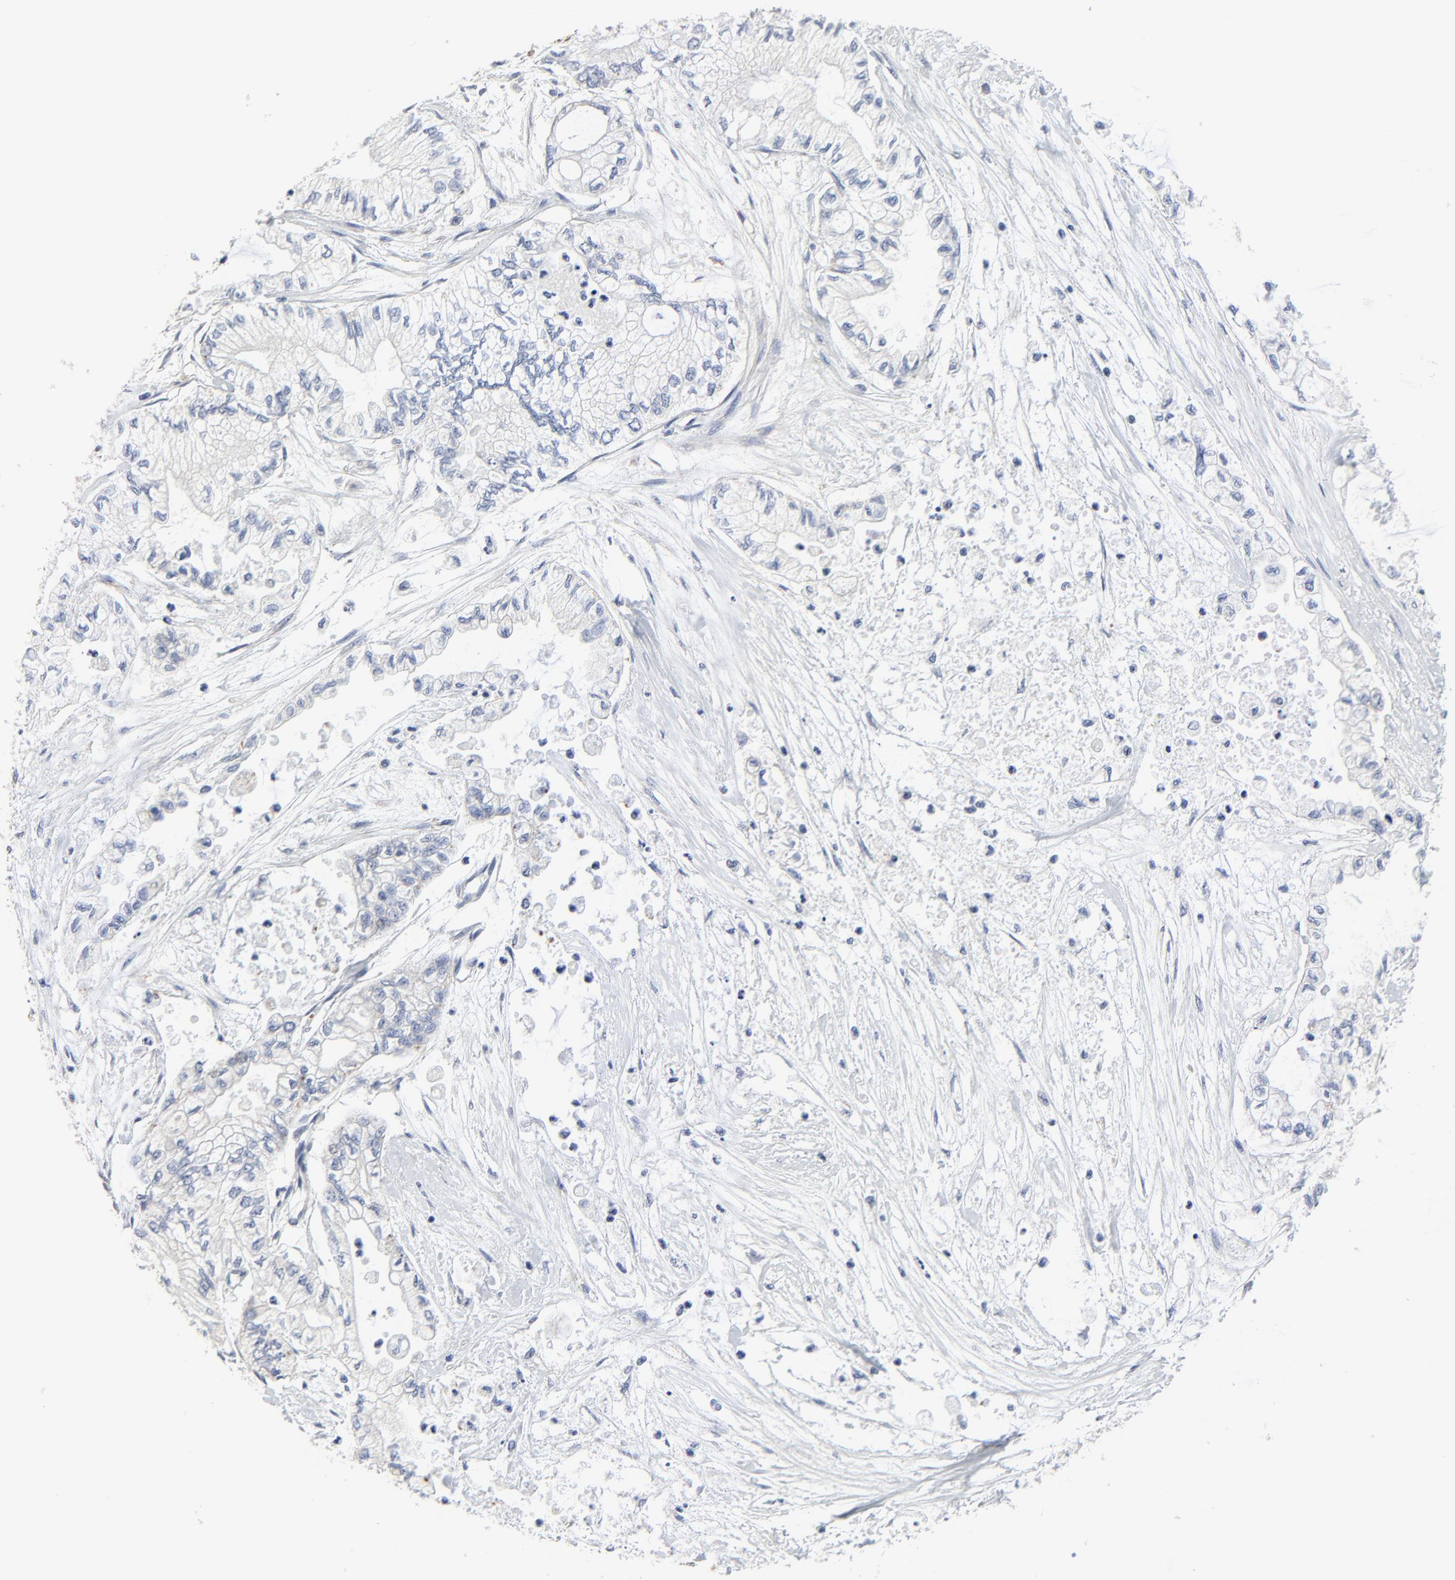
{"staining": {"intensity": "negative", "quantity": "none", "location": "none"}, "tissue": "pancreatic cancer", "cell_type": "Tumor cells", "image_type": "cancer", "snomed": [{"axis": "morphology", "description": "Adenocarcinoma, NOS"}, {"axis": "topography", "description": "Pancreas"}], "caption": "A histopathology image of pancreatic adenocarcinoma stained for a protein exhibits no brown staining in tumor cells.", "gene": "DHRSX", "patient": {"sex": "male", "age": 79}}